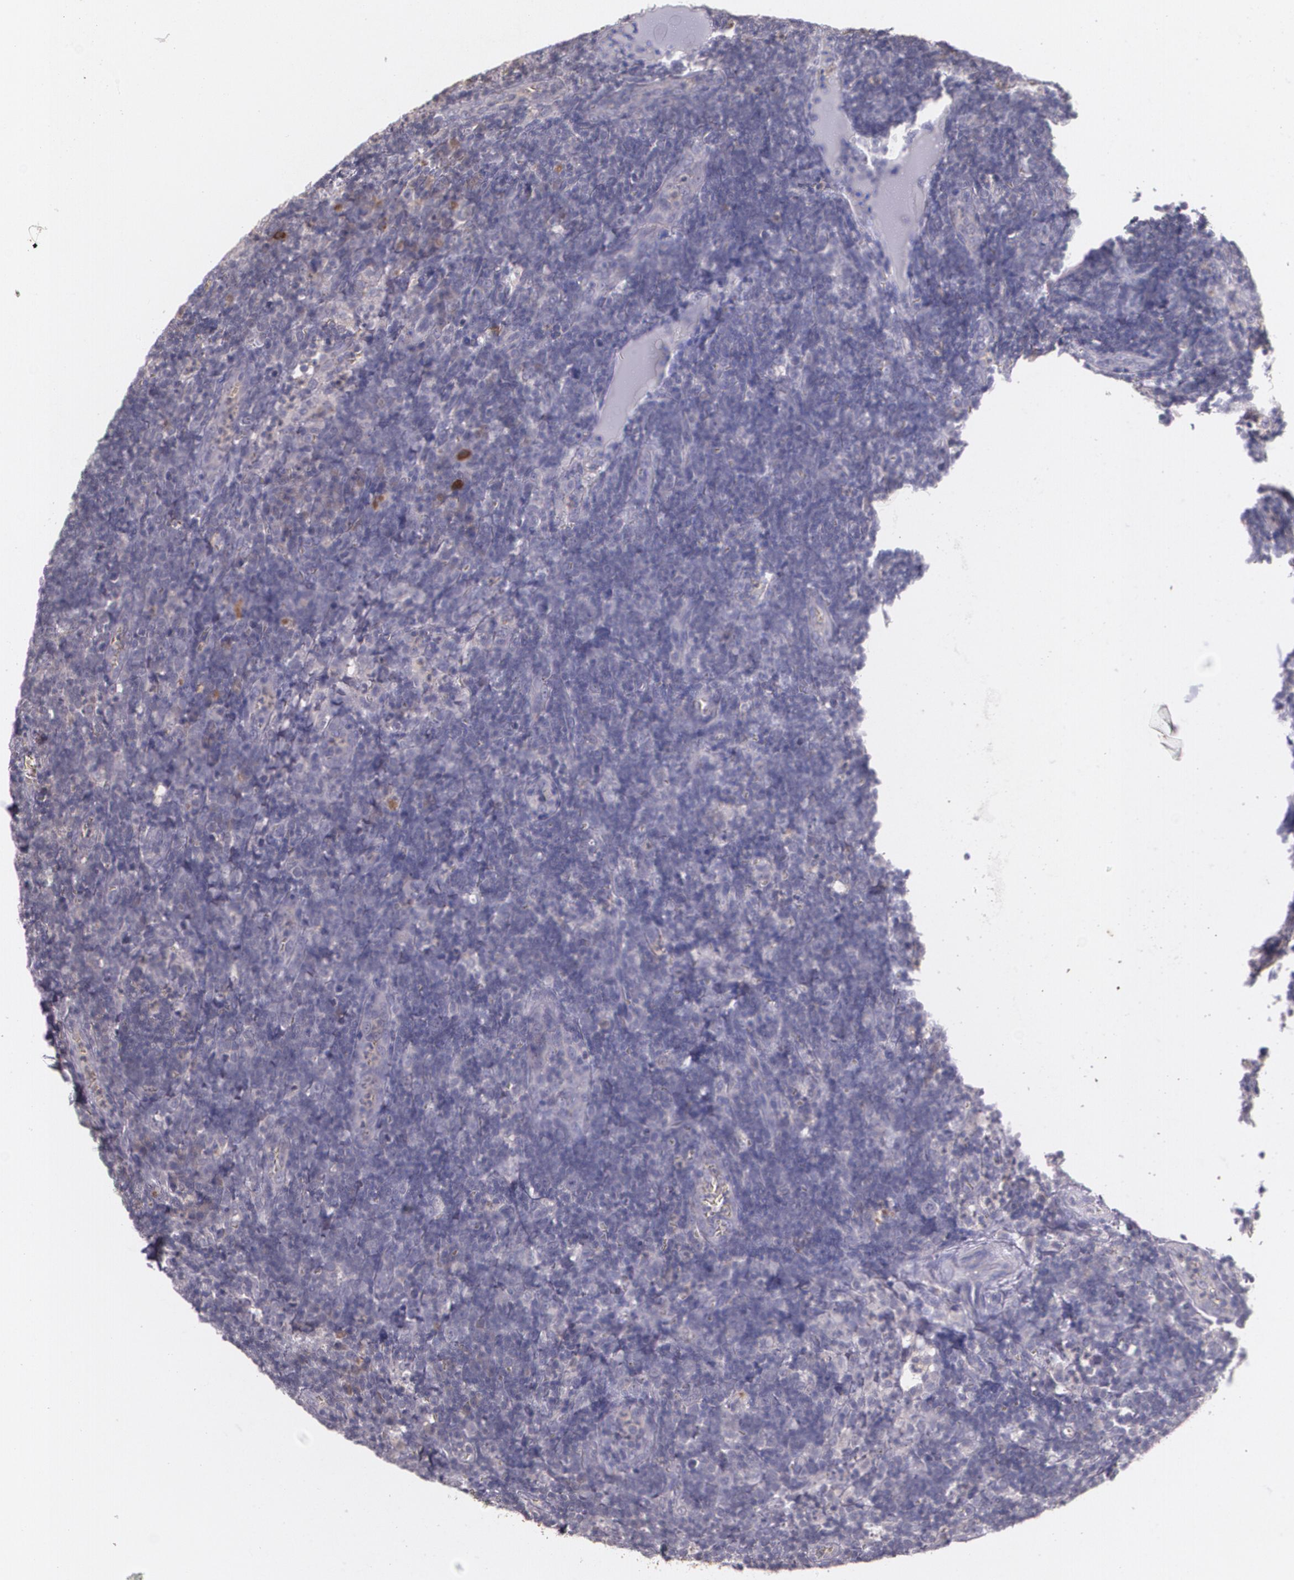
{"staining": {"intensity": "negative", "quantity": "none", "location": "none"}, "tissue": "lymph node", "cell_type": "Non-germinal center cells", "image_type": "normal", "snomed": [{"axis": "morphology", "description": "Normal tissue, NOS"}, {"axis": "morphology", "description": "Inflammation, NOS"}, {"axis": "topography", "description": "Lymph node"}, {"axis": "topography", "description": "Salivary gland"}], "caption": "Immunohistochemical staining of normal lymph node reveals no significant staining in non-germinal center cells.", "gene": "TM4SF1", "patient": {"sex": "male", "age": 3}}